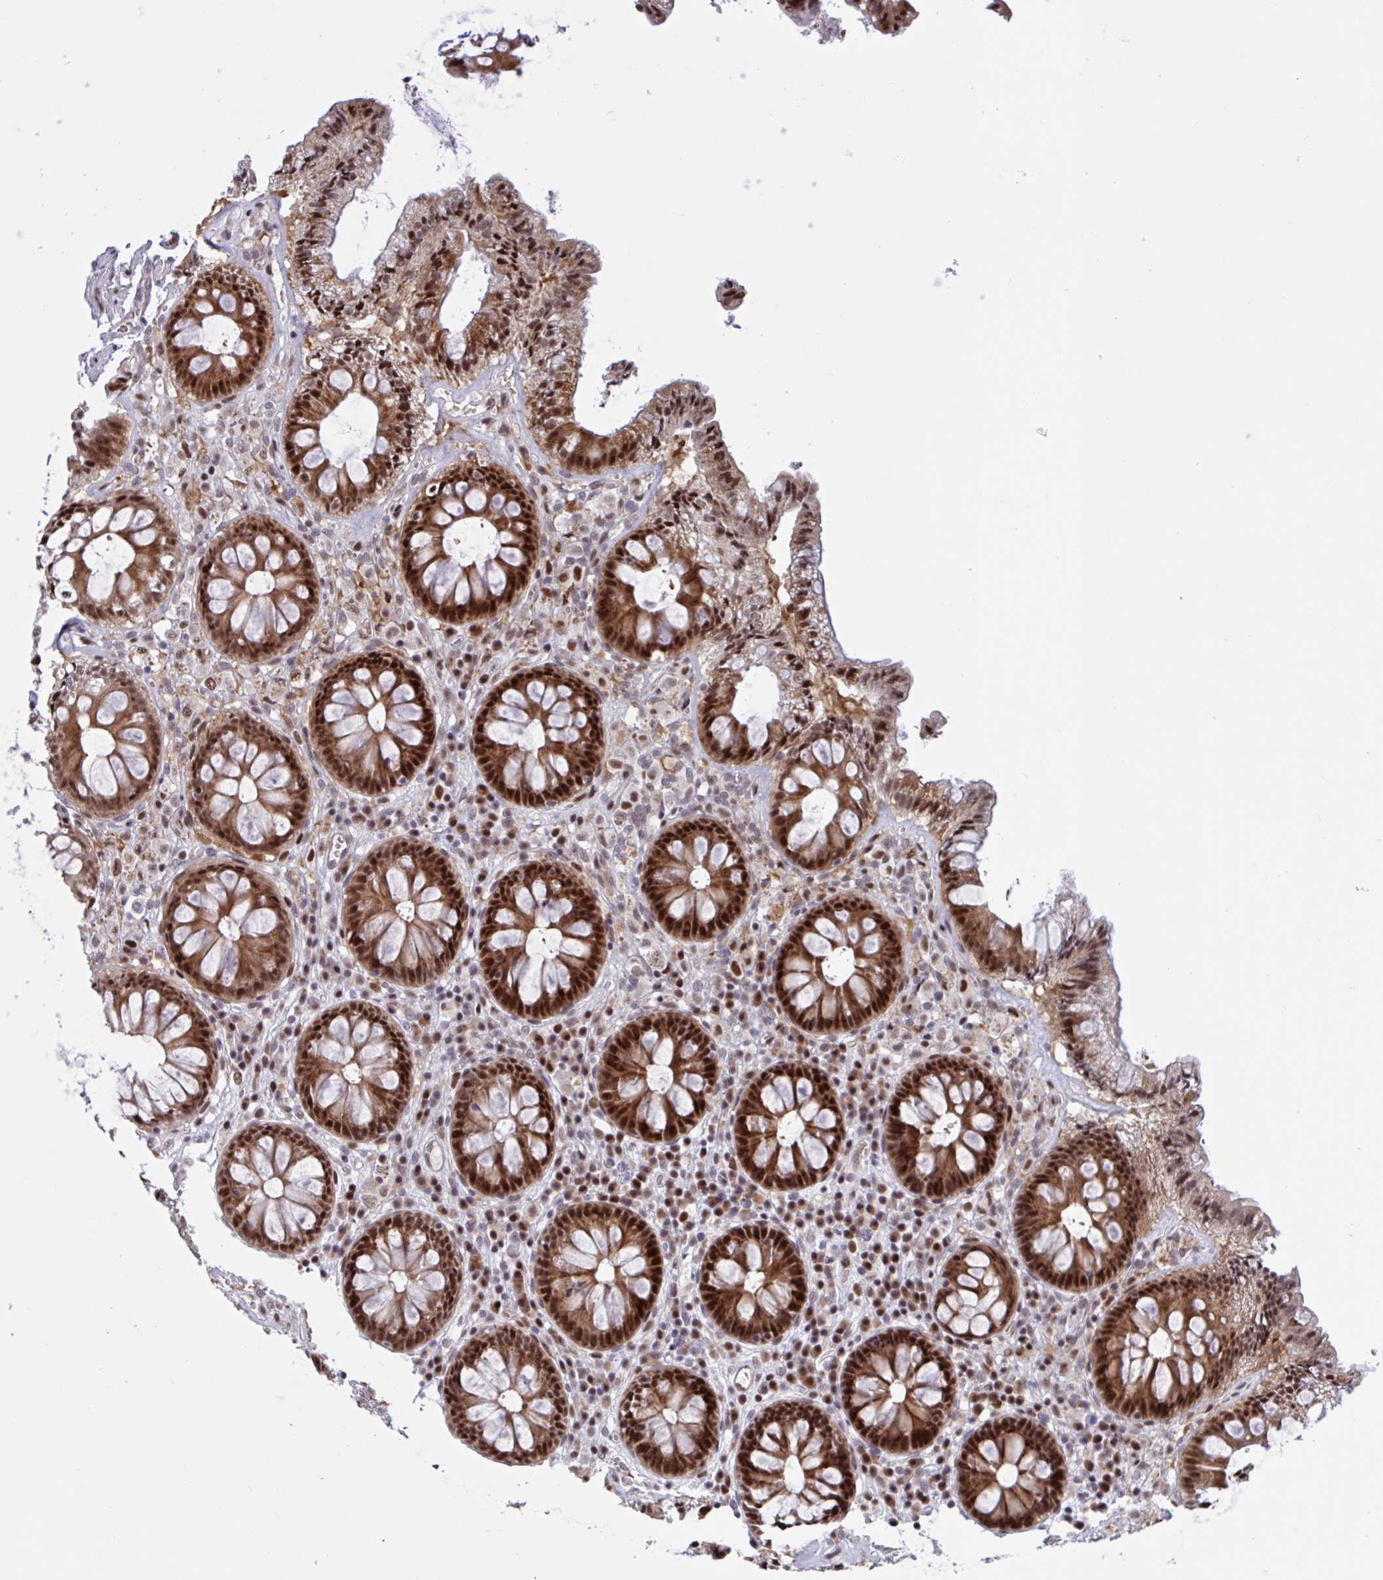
{"staining": {"intensity": "negative", "quantity": "none", "location": "none"}, "tissue": "colon", "cell_type": "Endothelial cells", "image_type": "normal", "snomed": [{"axis": "morphology", "description": "Normal tissue, NOS"}, {"axis": "topography", "description": "Colon"}, {"axis": "topography", "description": "Peripheral nerve tissue"}], "caption": "An image of colon stained for a protein displays no brown staining in endothelial cells. (DAB (3,3'-diaminobenzidine) immunohistochemistry with hematoxylin counter stain).", "gene": "RBL1", "patient": {"sex": "male", "age": 84}}